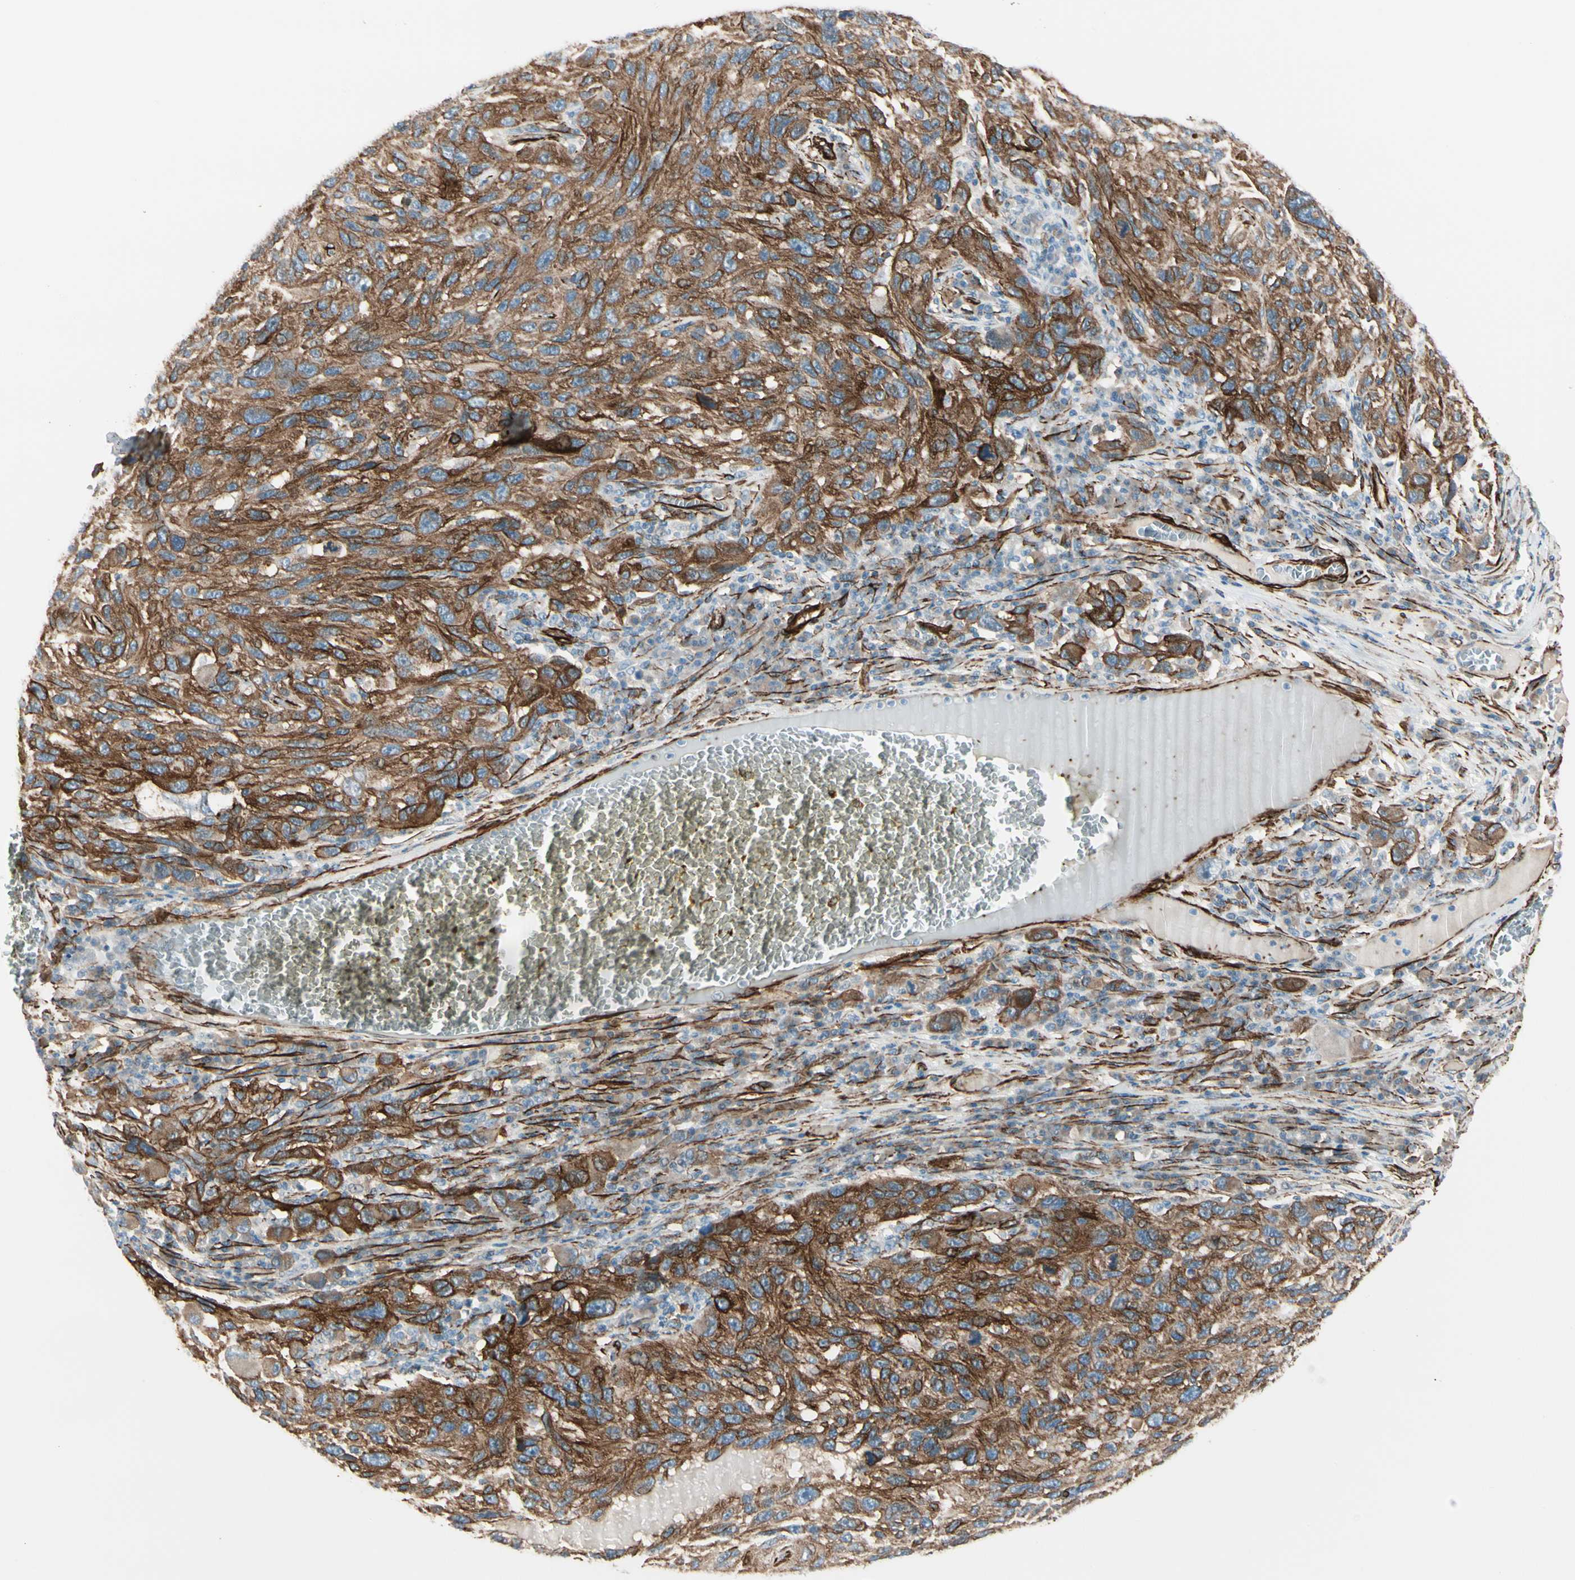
{"staining": {"intensity": "strong", "quantity": ">75%", "location": "cytoplasmic/membranous"}, "tissue": "melanoma", "cell_type": "Tumor cells", "image_type": "cancer", "snomed": [{"axis": "morphology", "description": "Malignant melanoma, NOS"}, {"axis": "topography", "description": "Skin"}], "caption": "Melanoma was stained to show a protein in brown. There is high levels of strong cytoplasmic/membranous staining in approximately >75% of tumor cells.", "gene": "CALD1", "patient": {"sex": "male", "age": 53}}